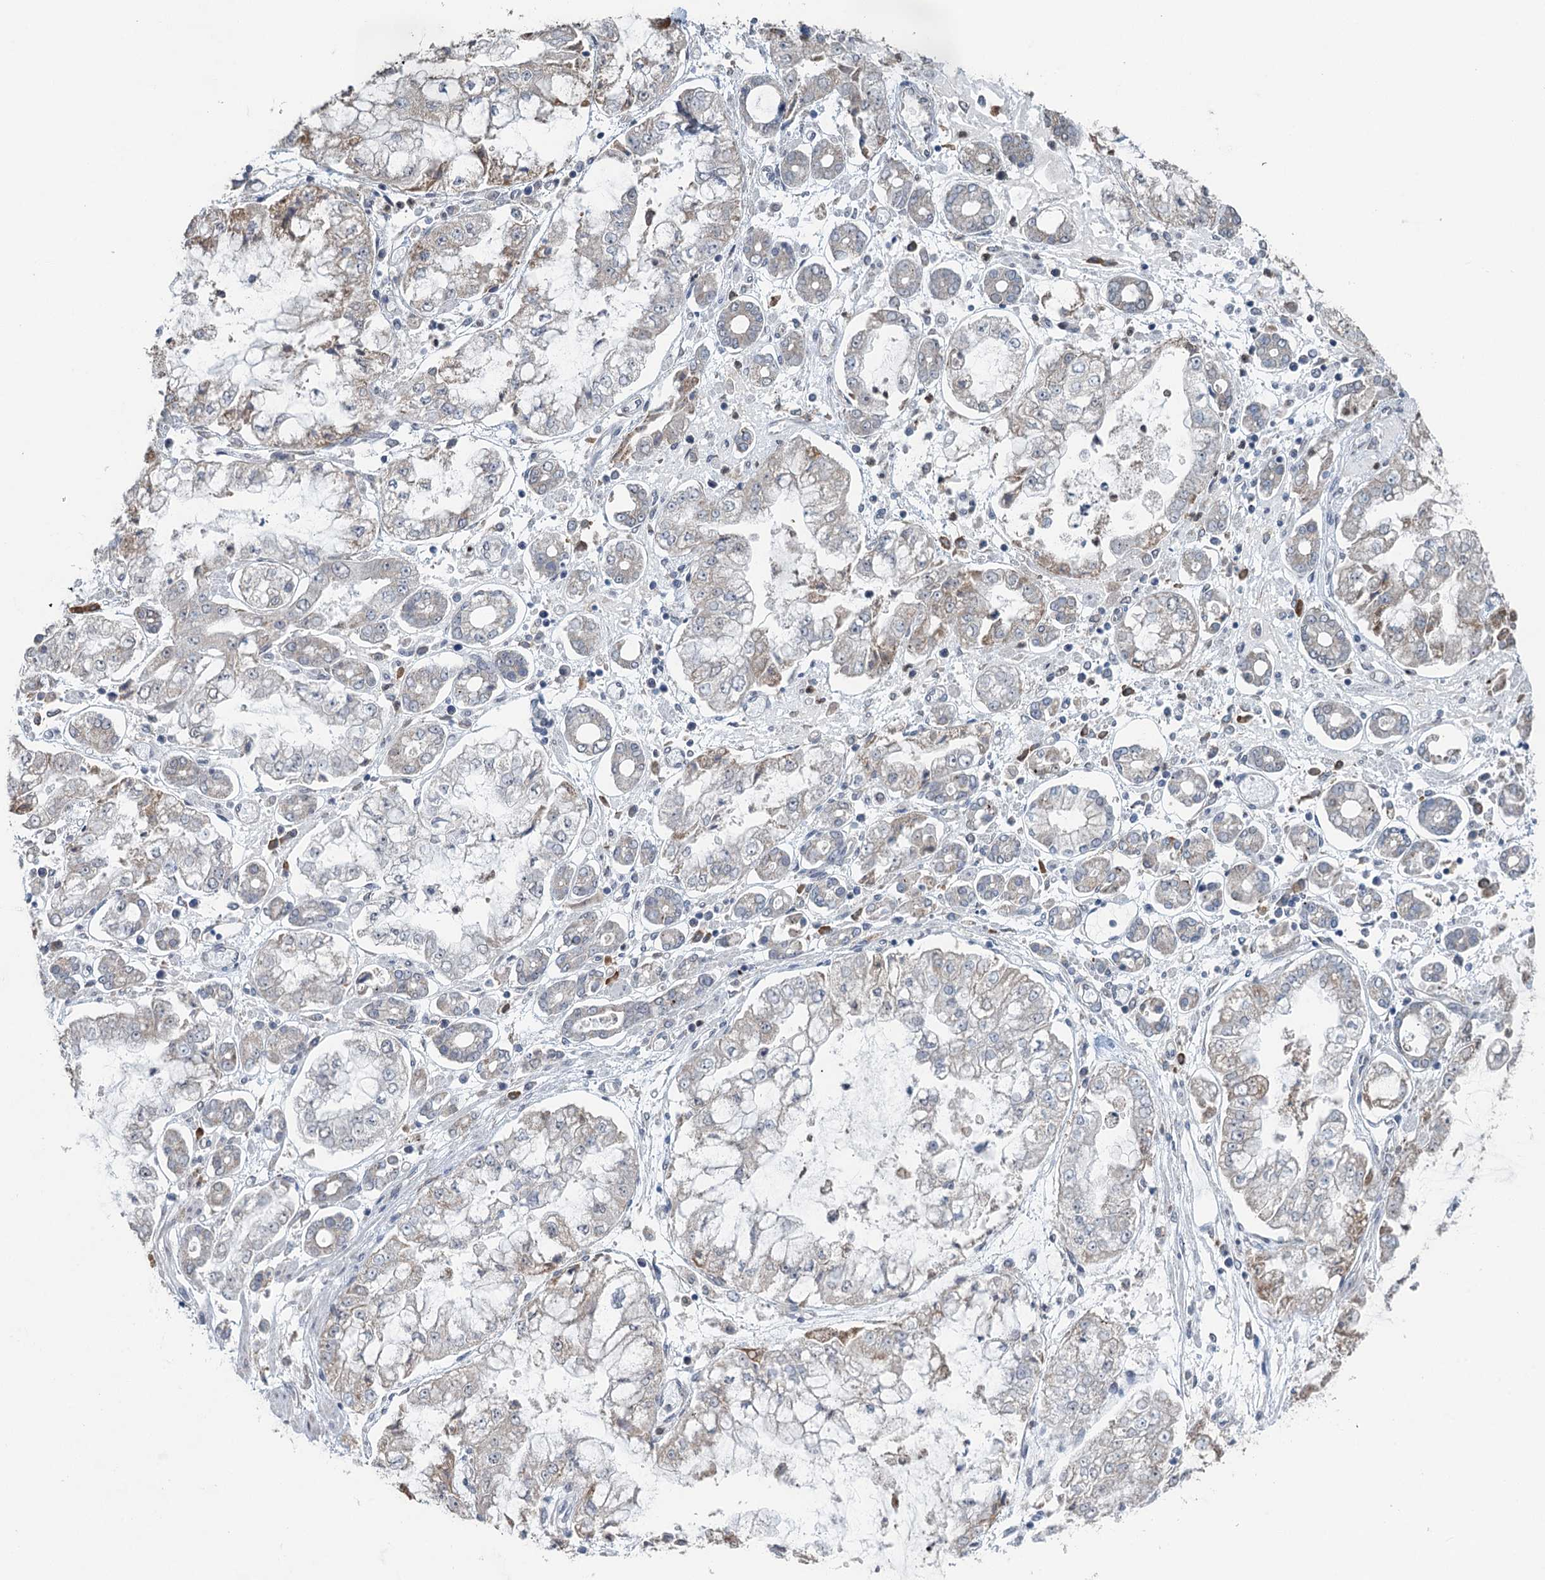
{"staining": {"intensity": "negative", "quantity": "none", "location": "none"}, "tissue": "stomach cancer", "cell_type": "Tumor cells", "image_type": "cancer", "snomed": [{"axis": "morphology", "description": "Adenocarcinoma, NOS"}, {"axis": "topography", "description": "Stomach"}], "caption": "High magnification brightfield microscopy of stomach cancer stained with DAB (3,3'-diaminobenzidine) (brown) and counterstained with hematoxylin (blue): tumor cells show no significant expression.", "gene": "TEX35", "patient": {"sex": "male", "age": 76}}